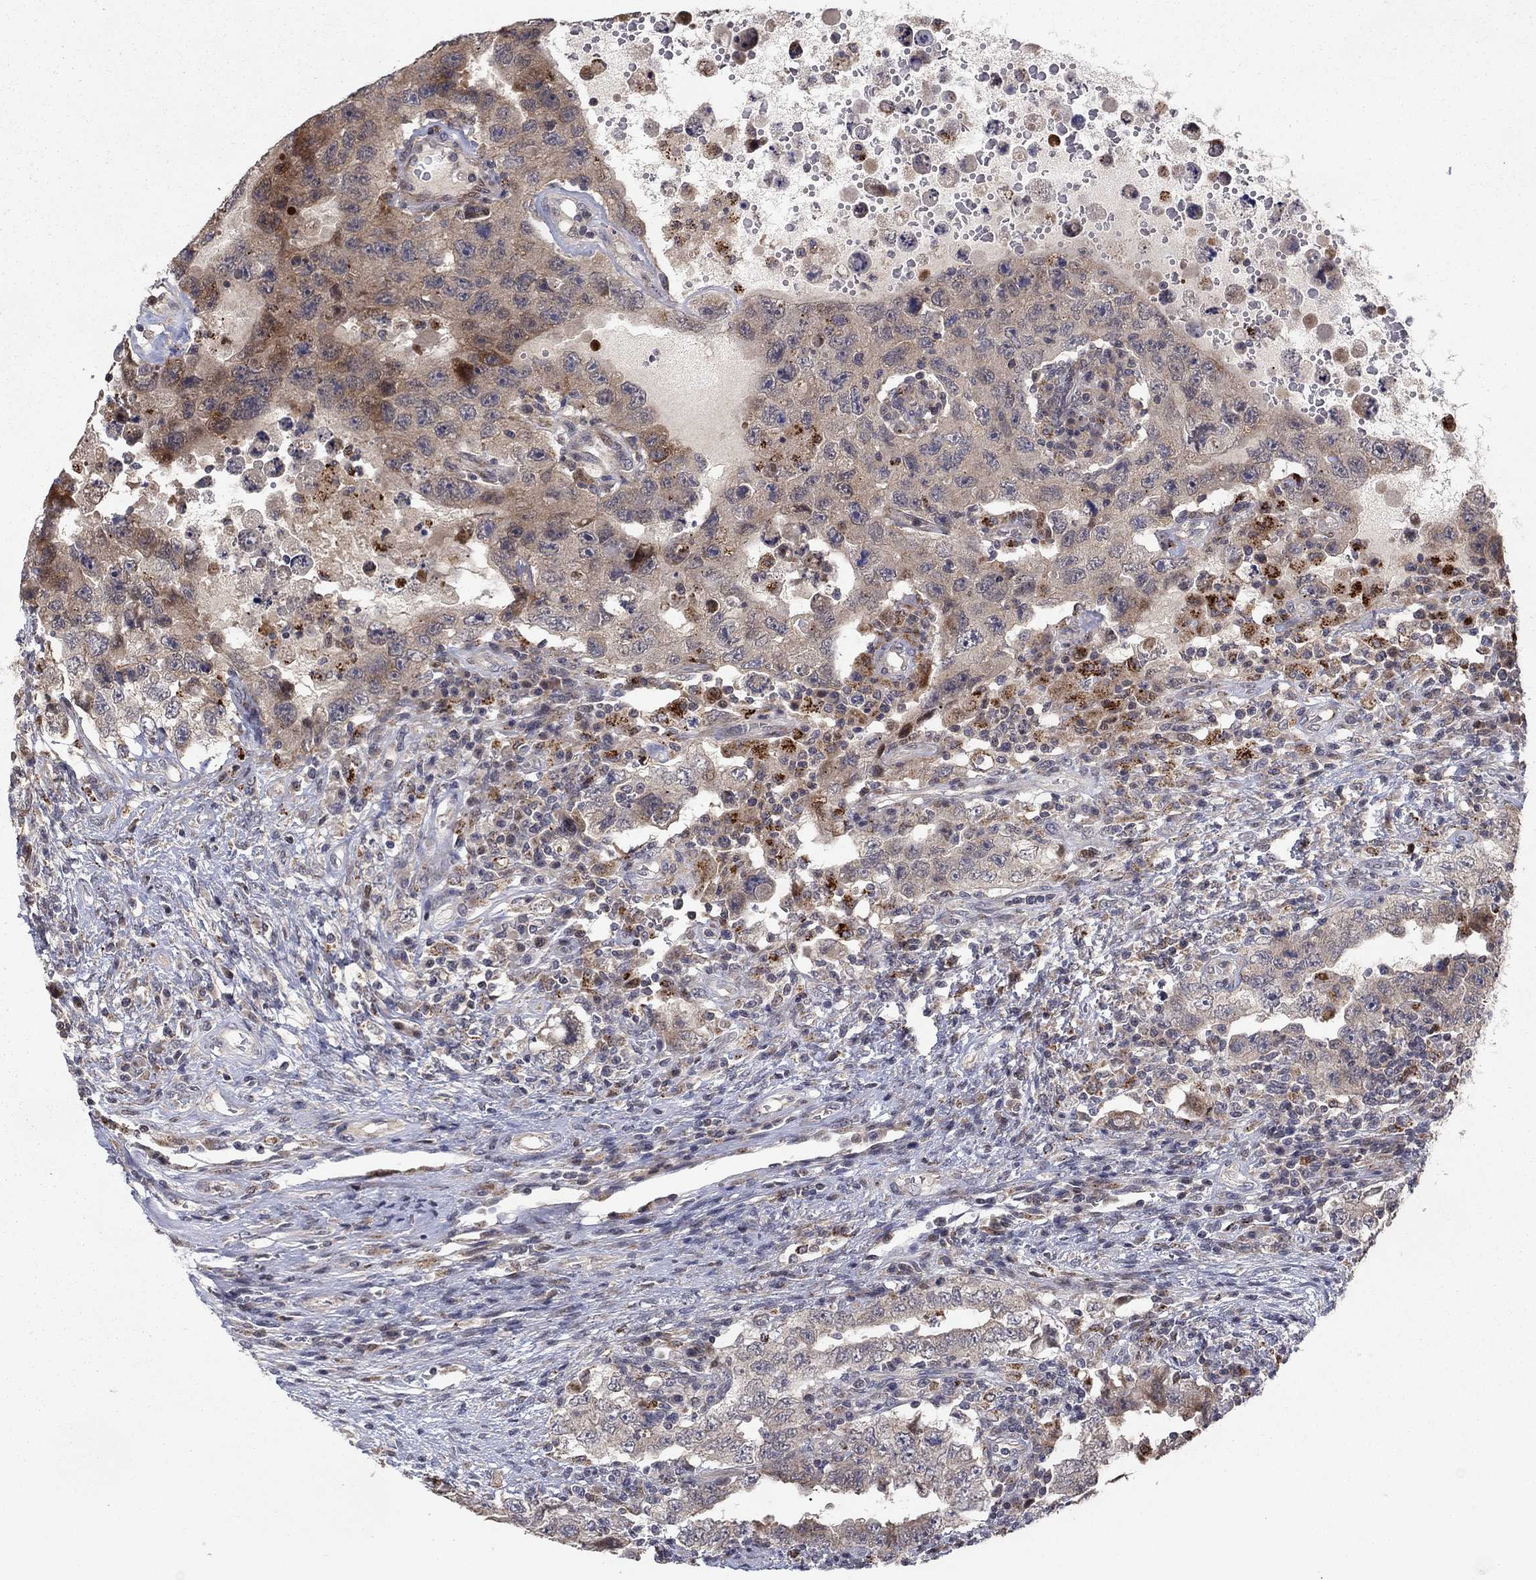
{"staining": {"intensity": "weak", "quantity": "25%-75%", "location": "cytoplasmic/membranous"}, "tissue": "testis cancer", "cell_type": "Tumor cells", "image_type": "cancer", "snomed": [{"axis": "morphology", "description": "Carcinoma, Embryonal, NOS"}, {"axis": "topography", "description": "Testis"}], "caption": "Embryonal carcinoma (testis) stained for a protein reveals weak cytoplasmic/membranous positivity in tumor cells.", "gene": "LPCAT4", "patient": {"sex": "male", "age": 26}}